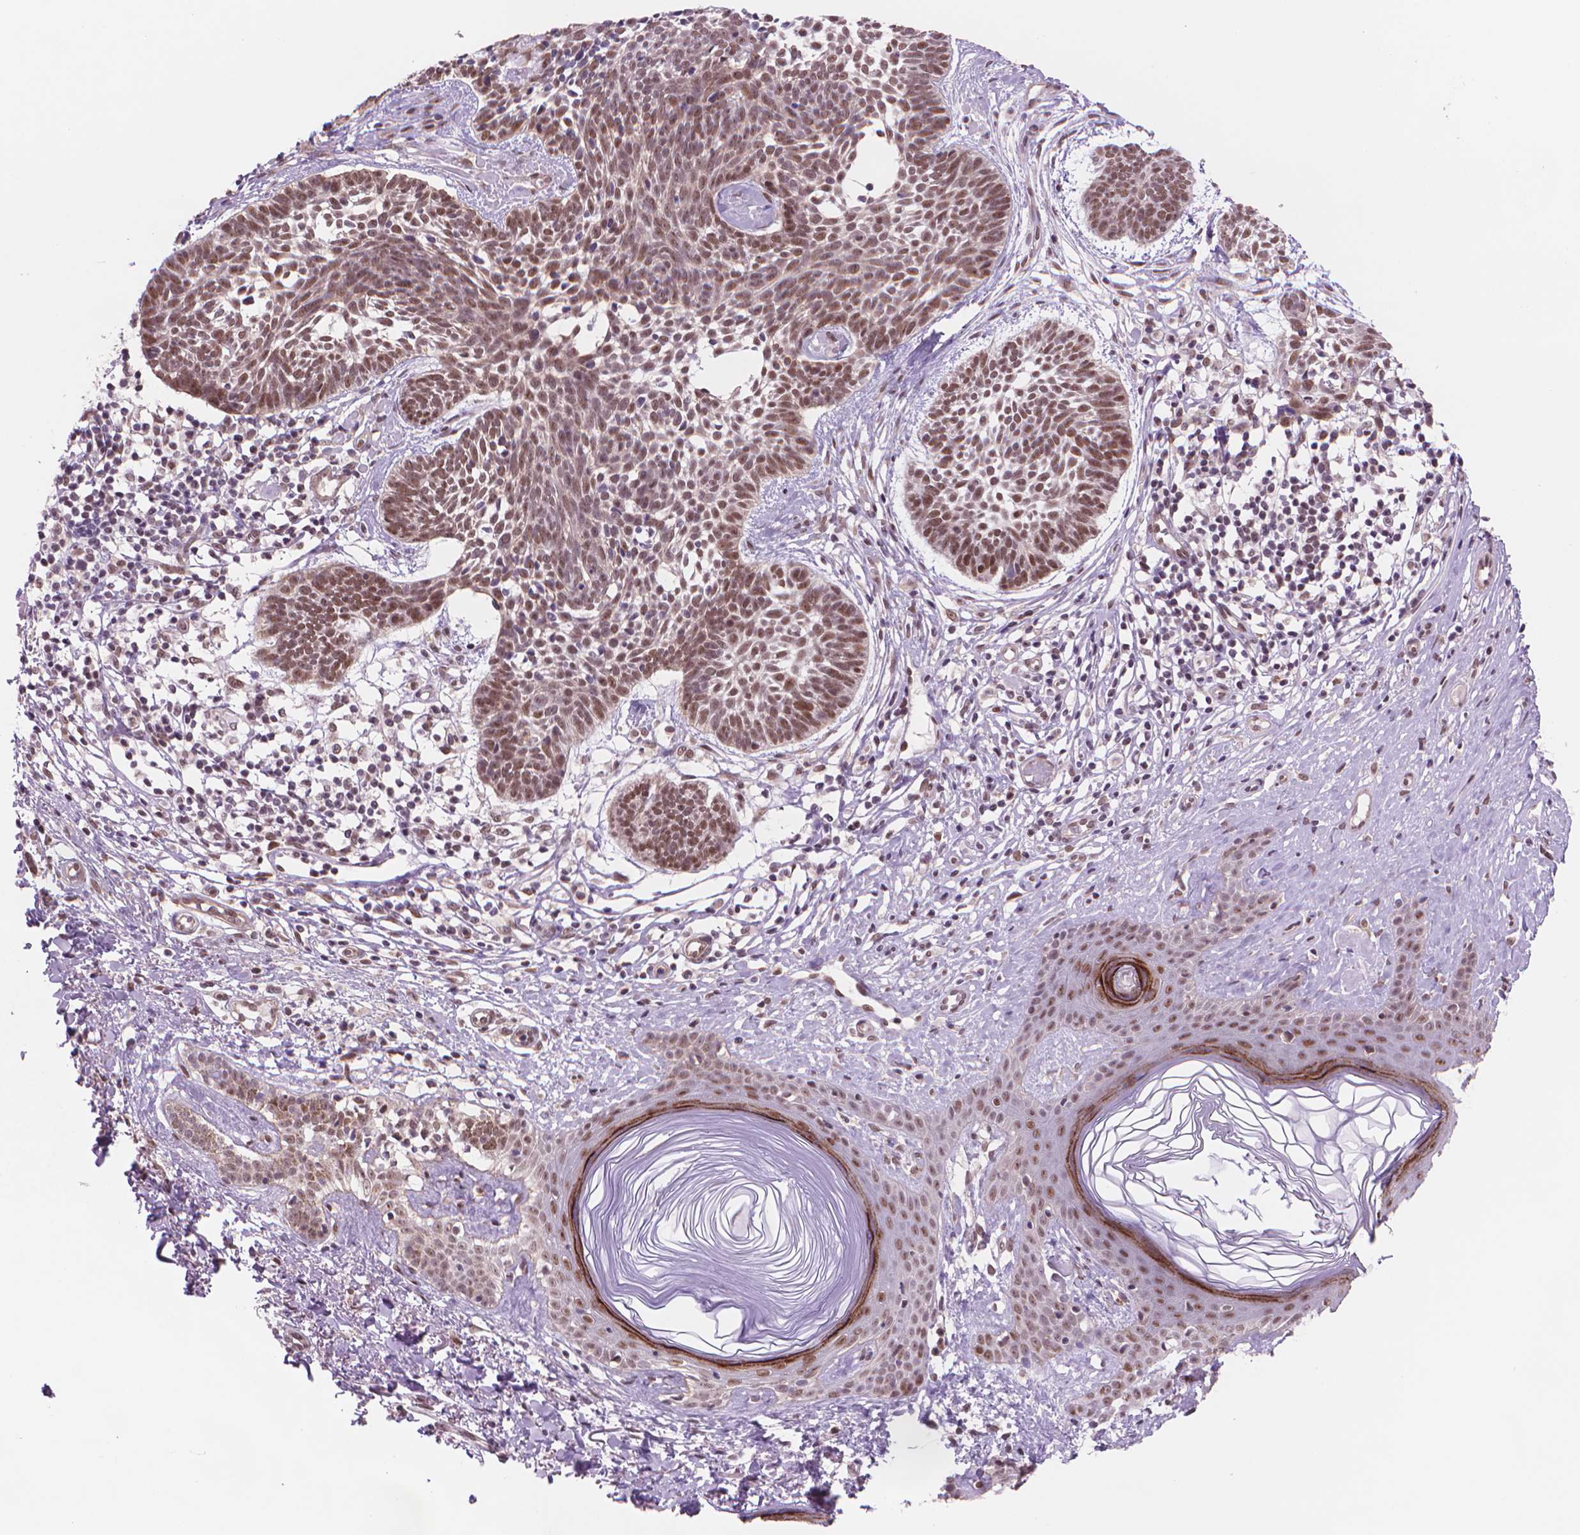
{"staining": {"intensity": "moderate", "quantity": ">75%", "location": "nuclear"}, "tissue": "skin cancer", "cell_type": "Tumor cells", "image_type": "cancer", "snomed": [{"axis": "morphology", "description": "Basal cell carcinoma"}, {"axis": "topography", "description": "Skin"}], "caption": "This photomicrograph exhibits IHC staining of human skin basal cell carcinoma, with medium moderate nuclear staining in approximately >75% of tumor cells.", "gene": "POLR3D", "patient": {"sex": "male", "age": 85}}